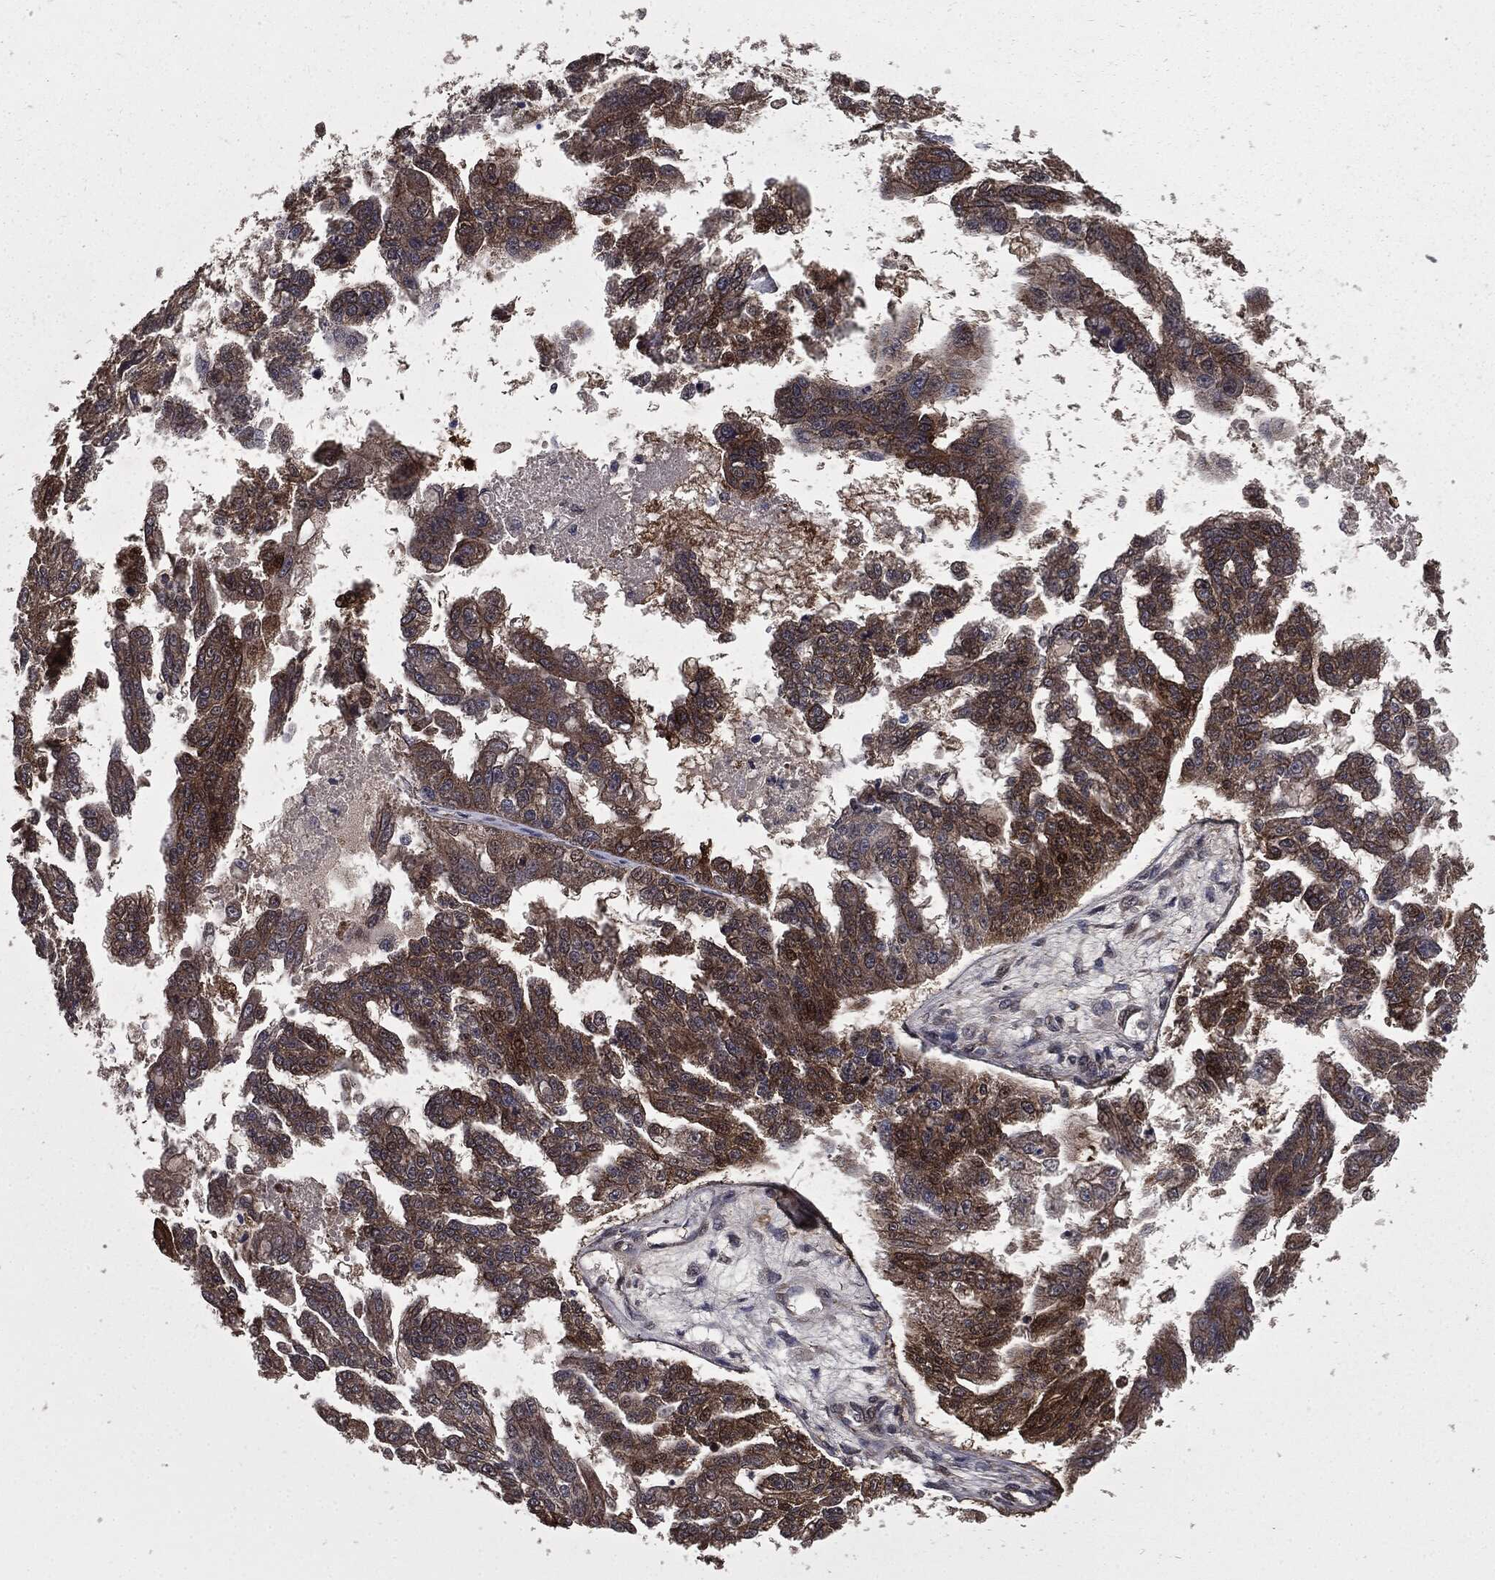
{"staining": {"intensity": "moderate", "quantity": "25%-75%", "location": "cytoplasmic/membranous"}, "tissue": "ovarian cancer", "cell_type": "Tumor cells", "image_type": "cancer", "snomed": [{"axis": "morphology", "description": "Cystadenocarcinoma, serous, NOS"}, {"axis": "topography", "description": "Ovary"}], "caption": "Protein staining demonstrates moderate cytoplasmic/membranous positivity in approximately 25%-75% of tumor cells in ovarian cancer. The staining was performed using DAB (3,3'-diaminobenzidine), with brown indicating positive protein expression. Nuclei are stained blue with hematoxylin.", "gene": "PTPA", "patient": {"sex": "female", "age": 58}}